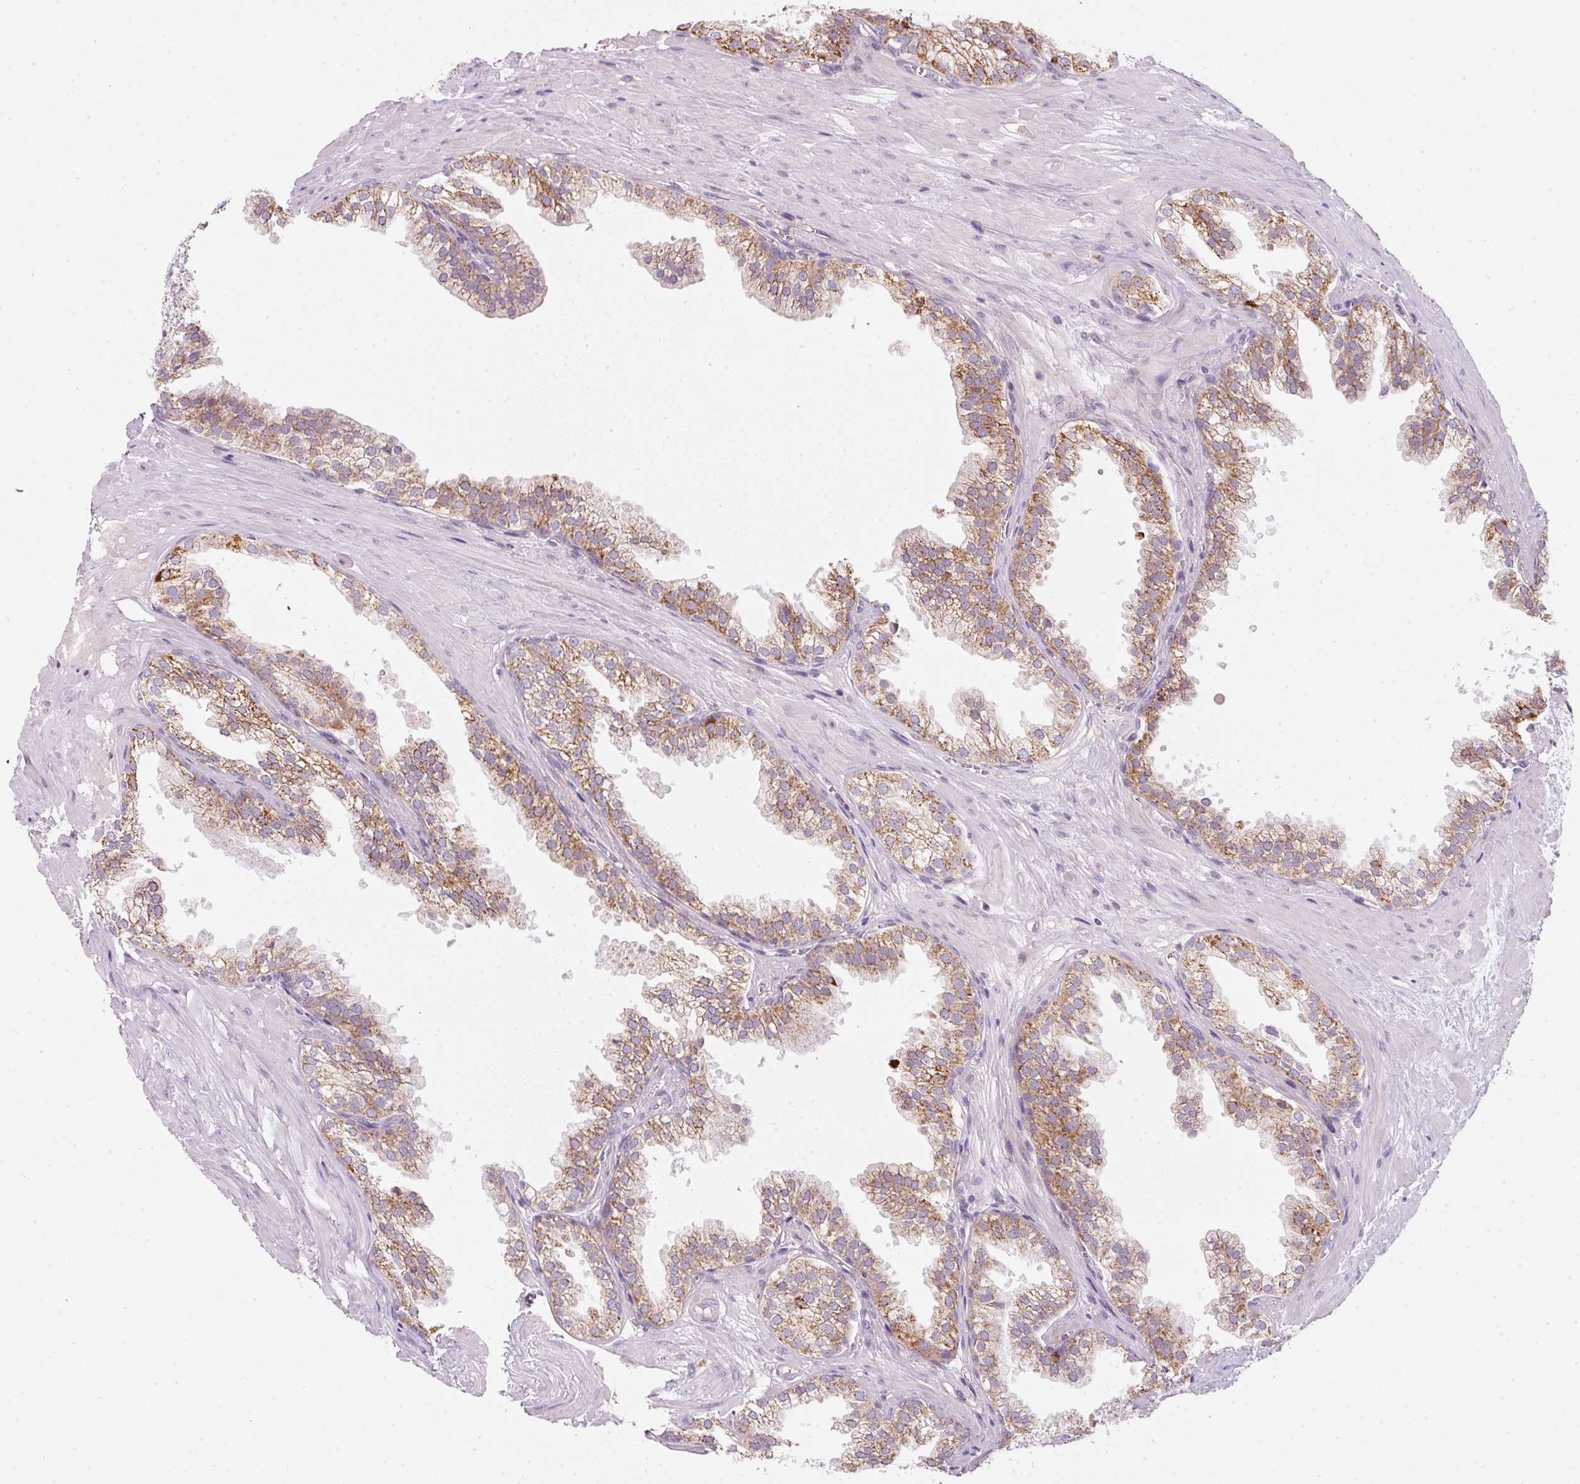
{"staining": {"intensity": "moderate", "quantity": ">75%", "location": "cytoplasmic/membranous"}, "tissue": "prostate", "cell_type": "Glandular cells", "image_type": "normal", "snomed": [{"axis": "morphology", "description": "Normal tissue, NOS"}, {"axis": "topography", "description": "Prostate"}, {"axis": "topography", "description": "Peripheral nerve tissue"}], "caption": "Immunohistochemical staining of normal human prostate shows moderate cytoplasmic/membranous protein positivity in about >75% of glandular cells.", "gene": "MORN4", "patient": {"sex": "male", "age": 55}}